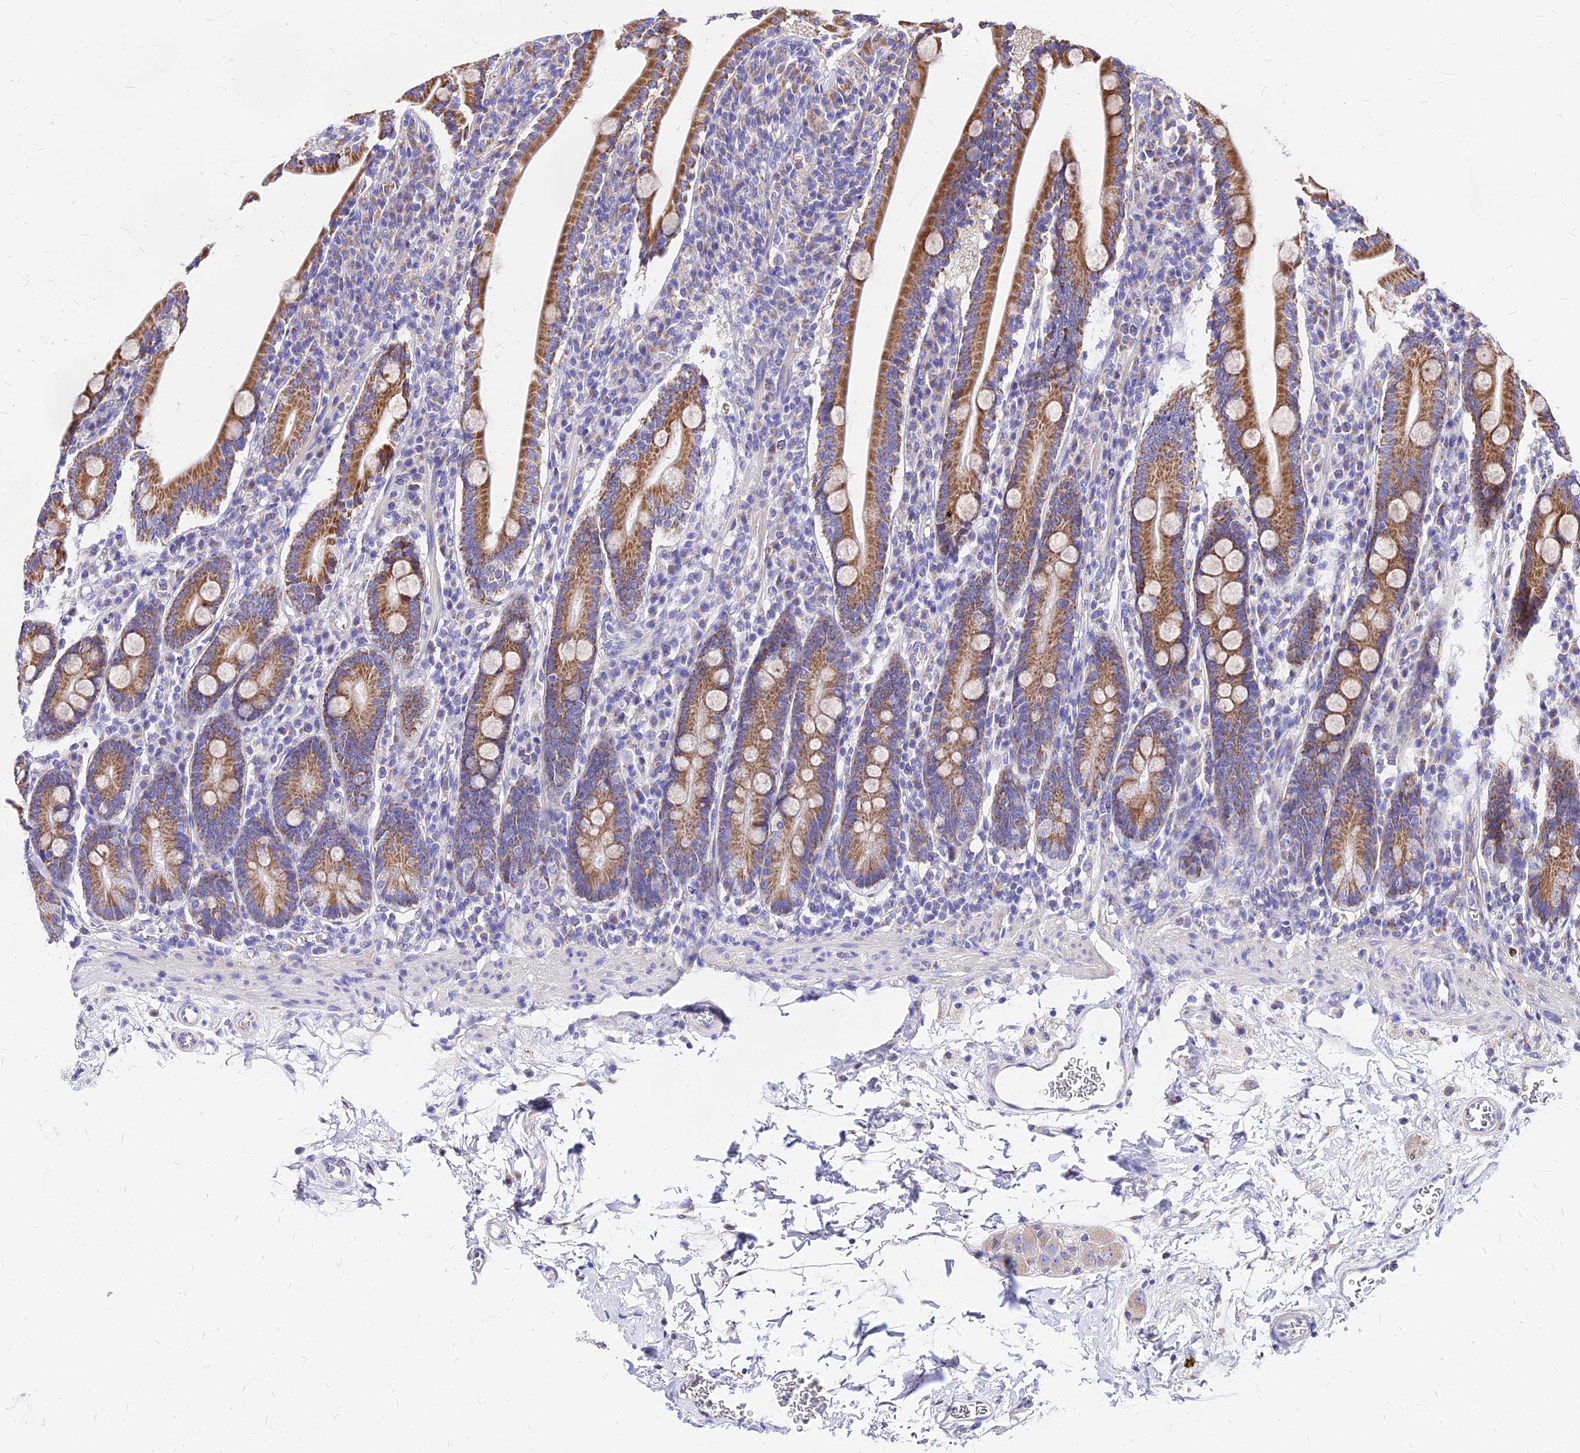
{"staining": {"intensity": "moderate", "quantity": ">75%", "location": "cytoplasmic/membranous"}, "tissue": "duodenum", "cell_type": "Glandular cells", "image_type": "normal", "snomed": [{"axis": "morphology", "description": "Normal tissue, NOS"}, {"axis": "topography", "description": "Duodenum"}], "caption": "A high-resolution photomicrograph shows immunohistochemistry staining of benign duodenum, which exhibits moderate cytoplasmic/membranous staining in approximately >75% of glandular cells. Nuclei are stained in blue.", "gene": "MRPL3", "patient": {"sex": "male", "age": 35}}